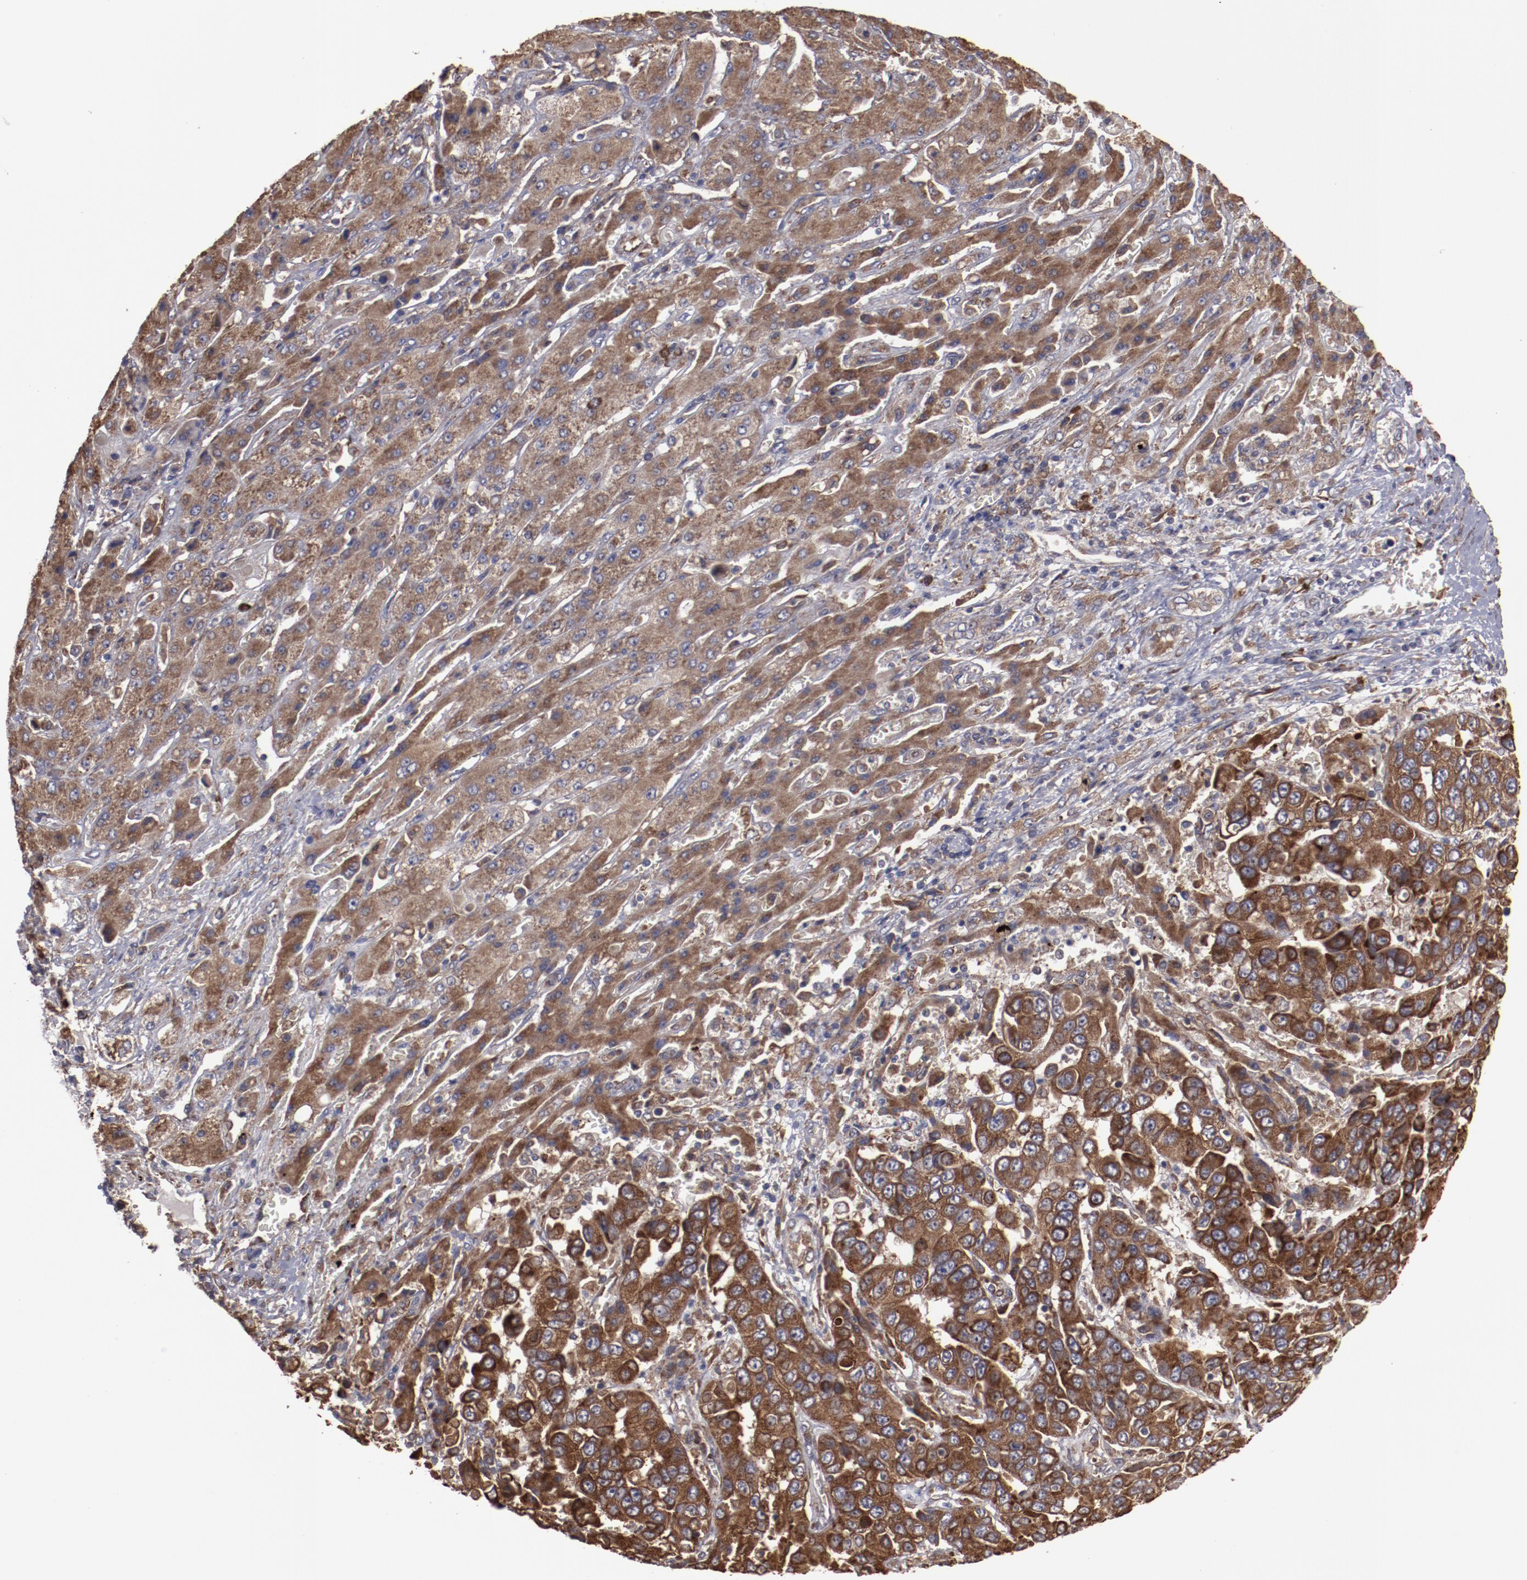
{"staining": {"intensity": "strong", "quantity": ">75%", "location": "cytoplasmic/membranous"}, "tissue": "liver cancer", "cell_type": "Tumor cells", "image_type": "cancer", "snomed": [{"axis": "morphology", "description": "Cholangiocarcinoma"}, {"axis": "topography", "description": "Liver"}], "caption": "This image displays cholangiocarcinoma (liver) stained with IHC to label a protein in brown. The cytoplasmic/membranous of tumor cells show strong positivity for the protein. Nuclei are counter-stained blue.", "gene": "RPS4Y1", "patient": {"sex": "female", "age": 52}}